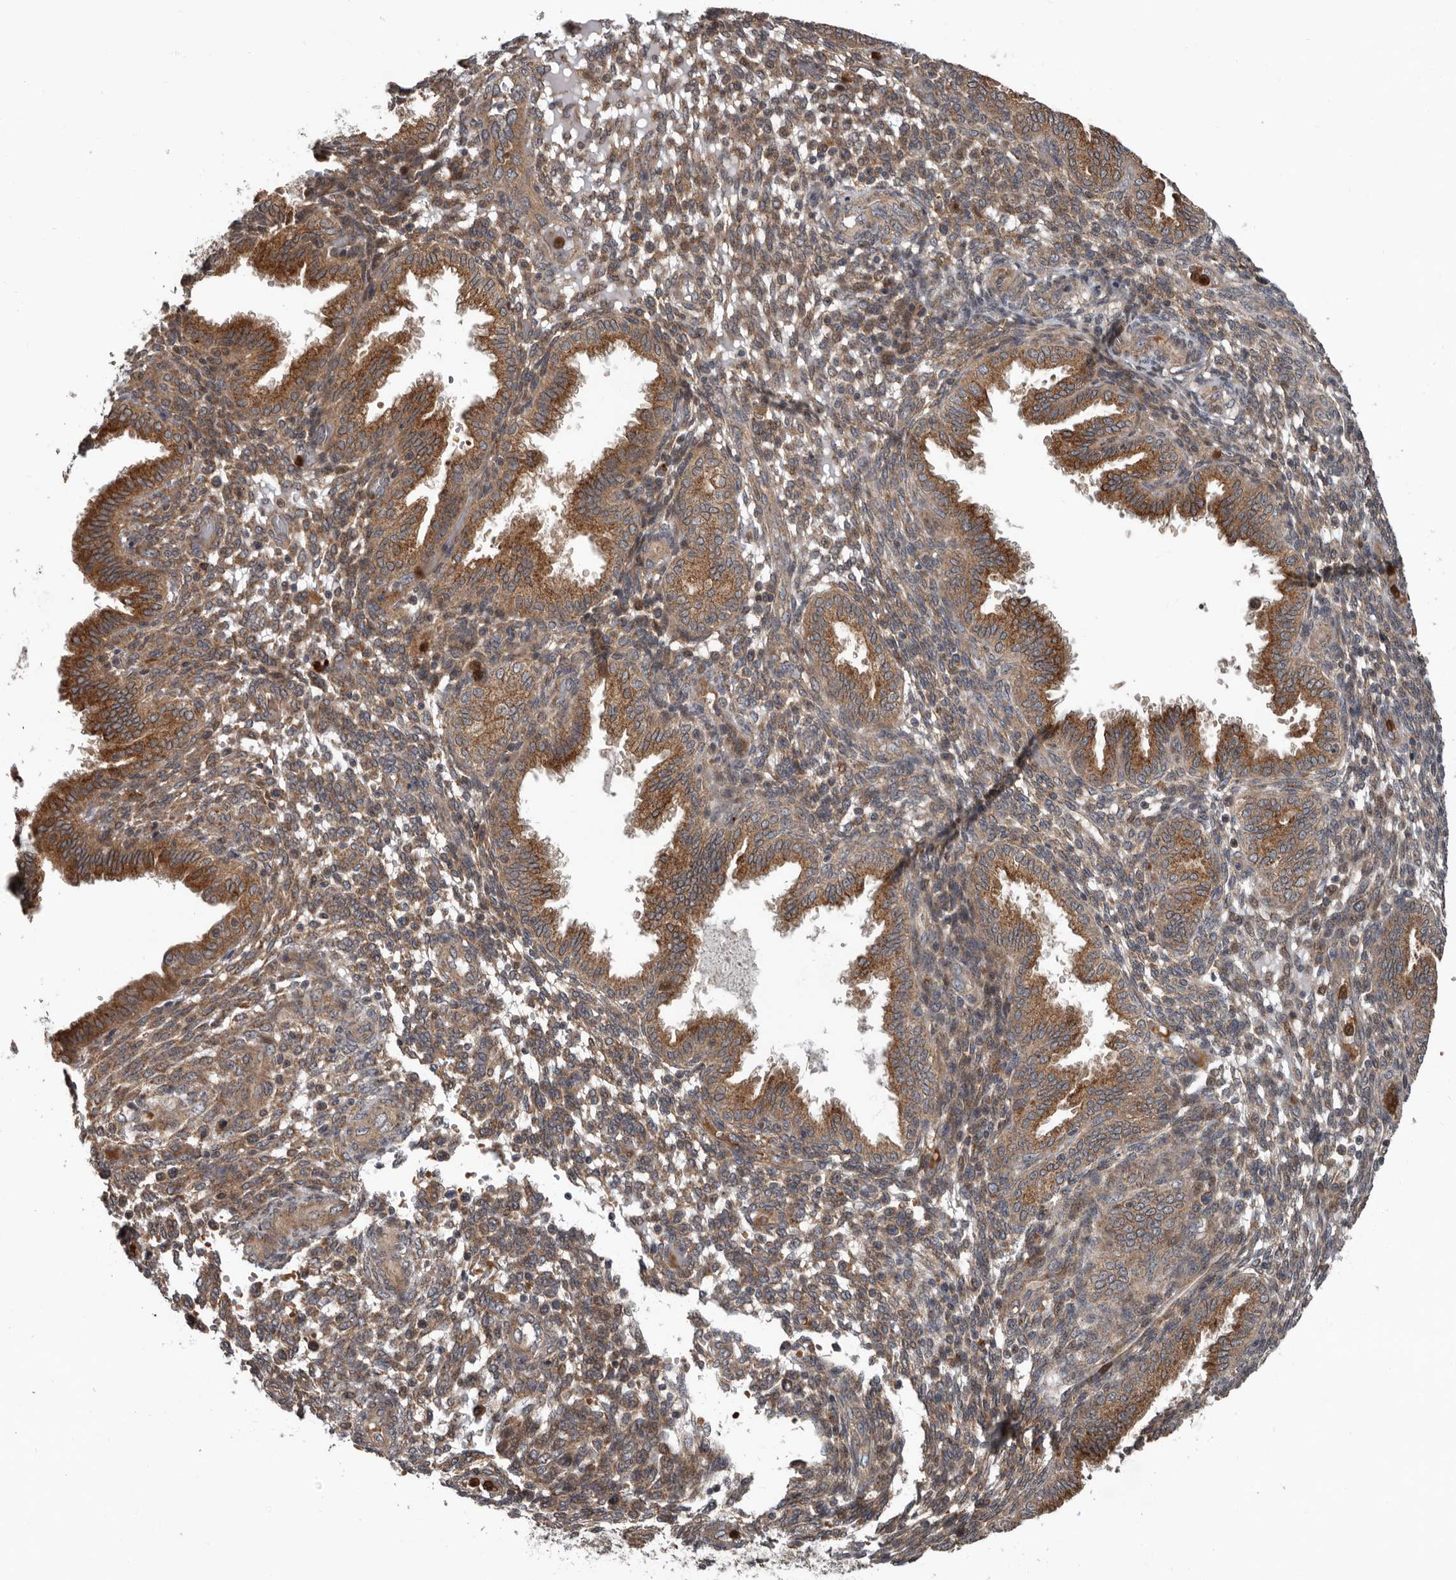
{"staining": {"intensity": "moderate", "quantity": "25%-75%", "location": "cytoplasmic/membranous"}, "tissue": "endometrium", "cell_type": "Cells in endometrial stroma", "image_type": "normal", "snomed": [{"axis": "morphology", "description": "Normal tissue, NOS"}, {"axis": "topography", "description": "Endometrium"}], "caption": "Cells in endometrial stroma display medium levels of moderate cytoplasmic/membranous expression in approximately 25%-75% of cells in benign endometrium.", "gene": "FGFR4", "patient": {"sex": "female", "age": 33}}